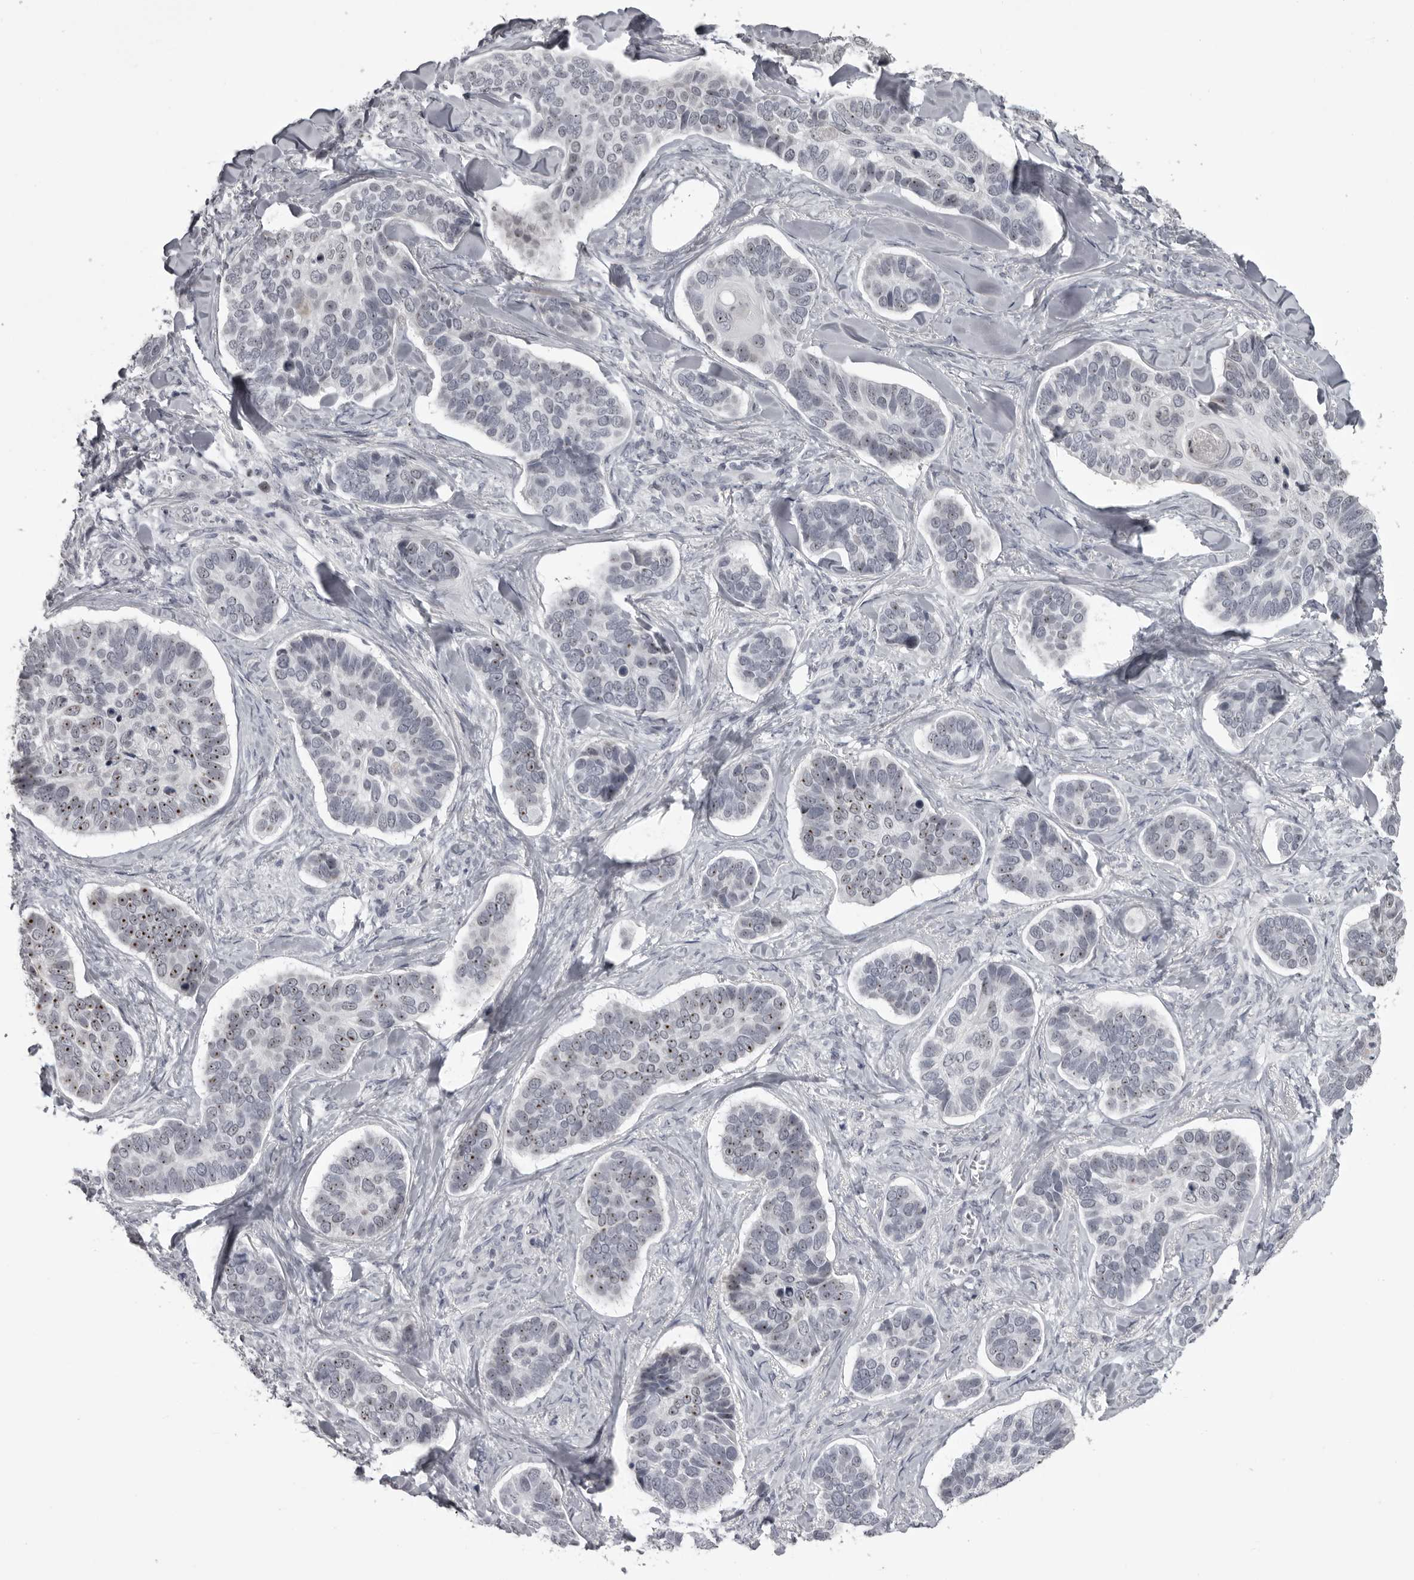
{"staining": {"intensity": "strong", "quantity": "25%-75%", "location": "nuclear"}, "tissue": "skin cancer", "cell_type": "Tumor cells", "image_type": "cancer", "snomed": [{"axis": "morphology", "description": "Basal cell carcinoma"}, {"axis": "topography", "description": "Skin"}], "caption": "This is an image of IHC staining of skin cancer (basal cell carcinoma), which shows strong expression in the nuclear of tumor cells.", "gene": "HELZ", "patient": {"sex": "male", "age": 62}}